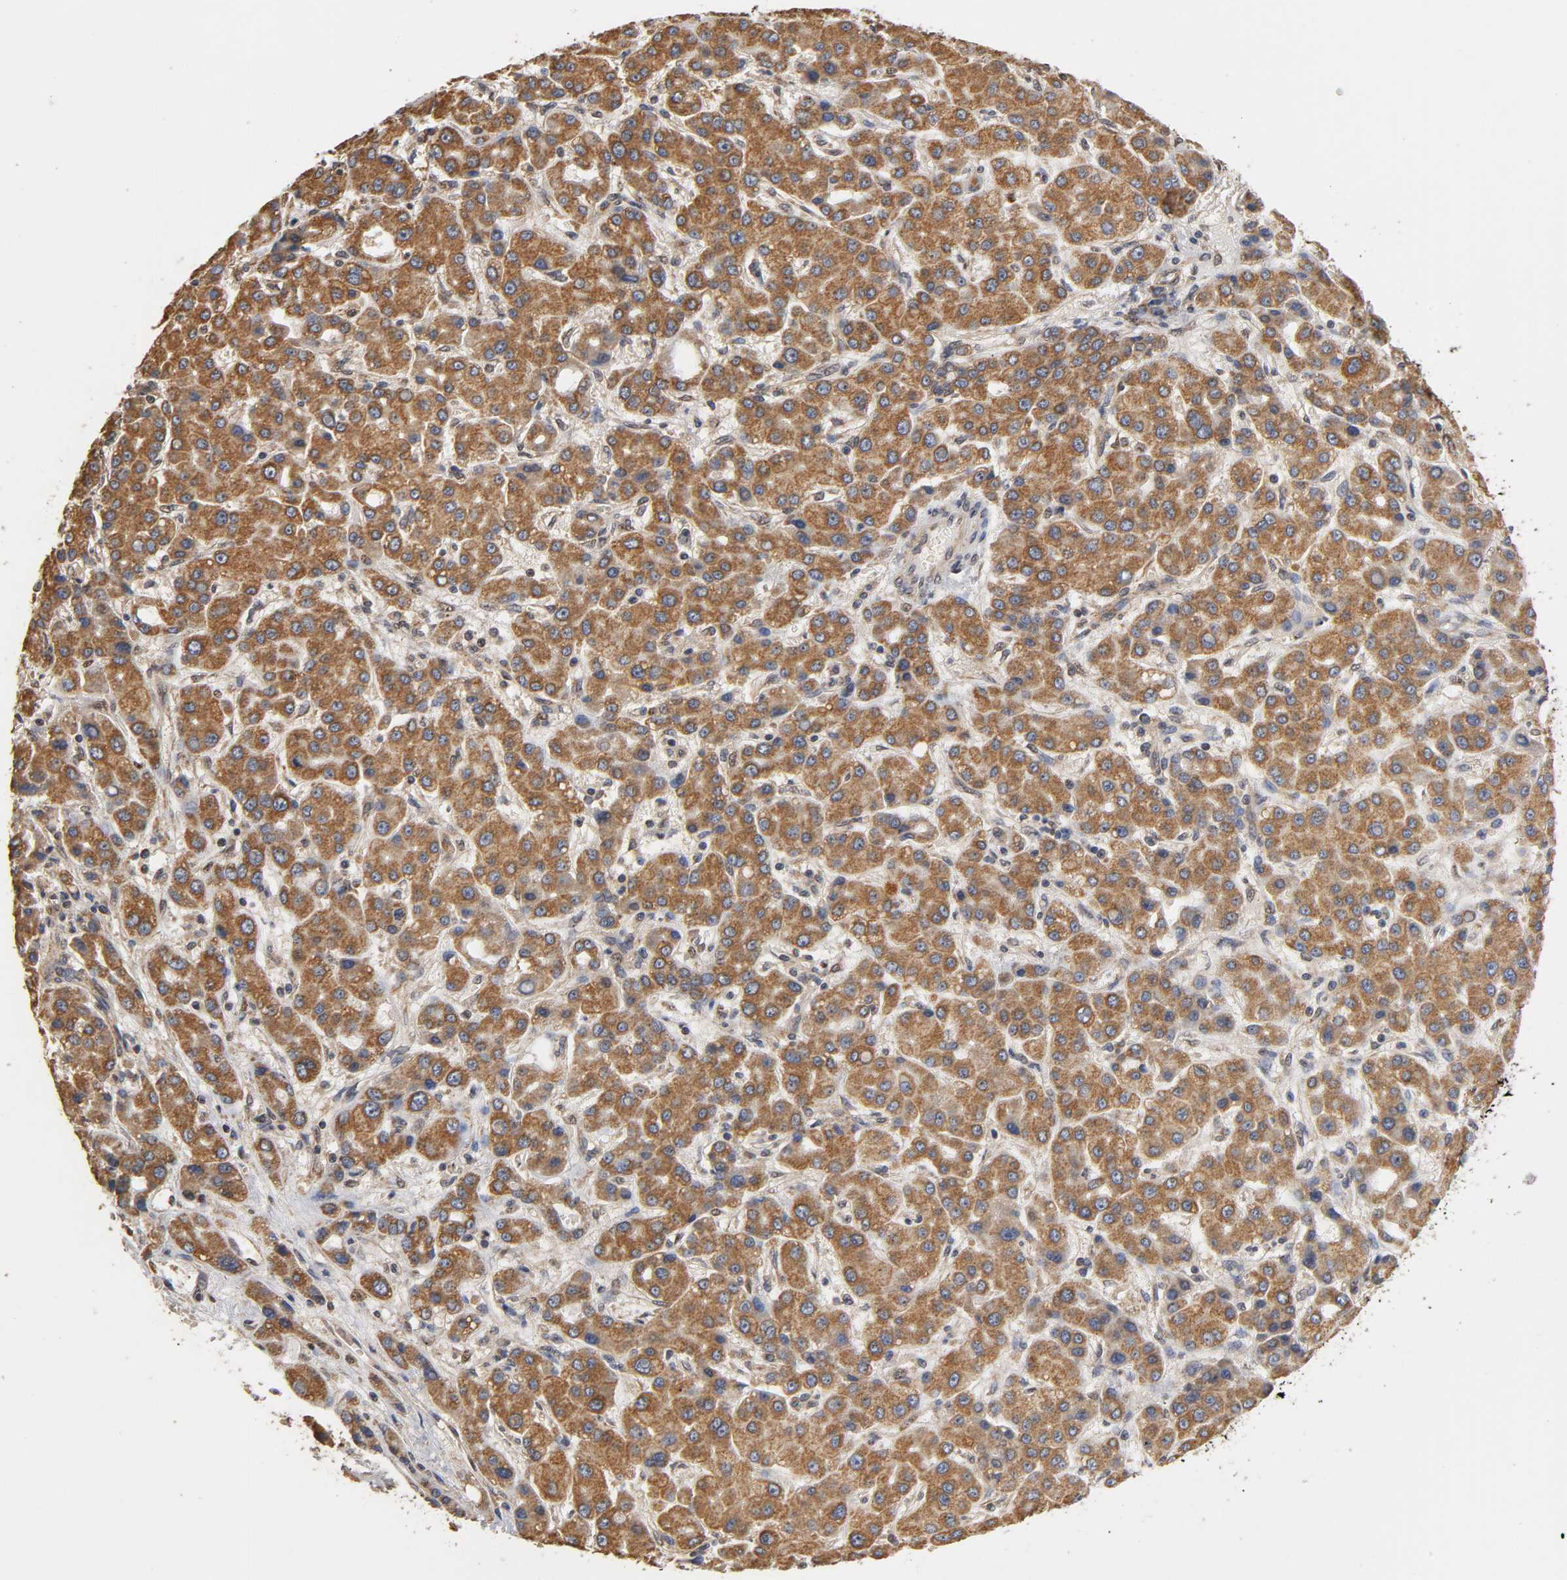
{"staining": {"intensity": "strong", "quantity": ">75%", "location": "cytoplasmic/membranous"}, "tissue": "liver cancer", "cell_type": "Tumor cells", "image_type": "cancer", "snomed": [{"axis": "morphology", "description": "Carcinoma, Hepatocellular, NOS"}, {"axis": "topography", "description": "Liver"}], "caption": "Immunohistochemical staining of liver cancer reveals high levels of strong cytoplasmic/membranous staining in about >75% of tumor cells.", "gene": "PKN1", "patient": {"sex": "male", "age": 55}}